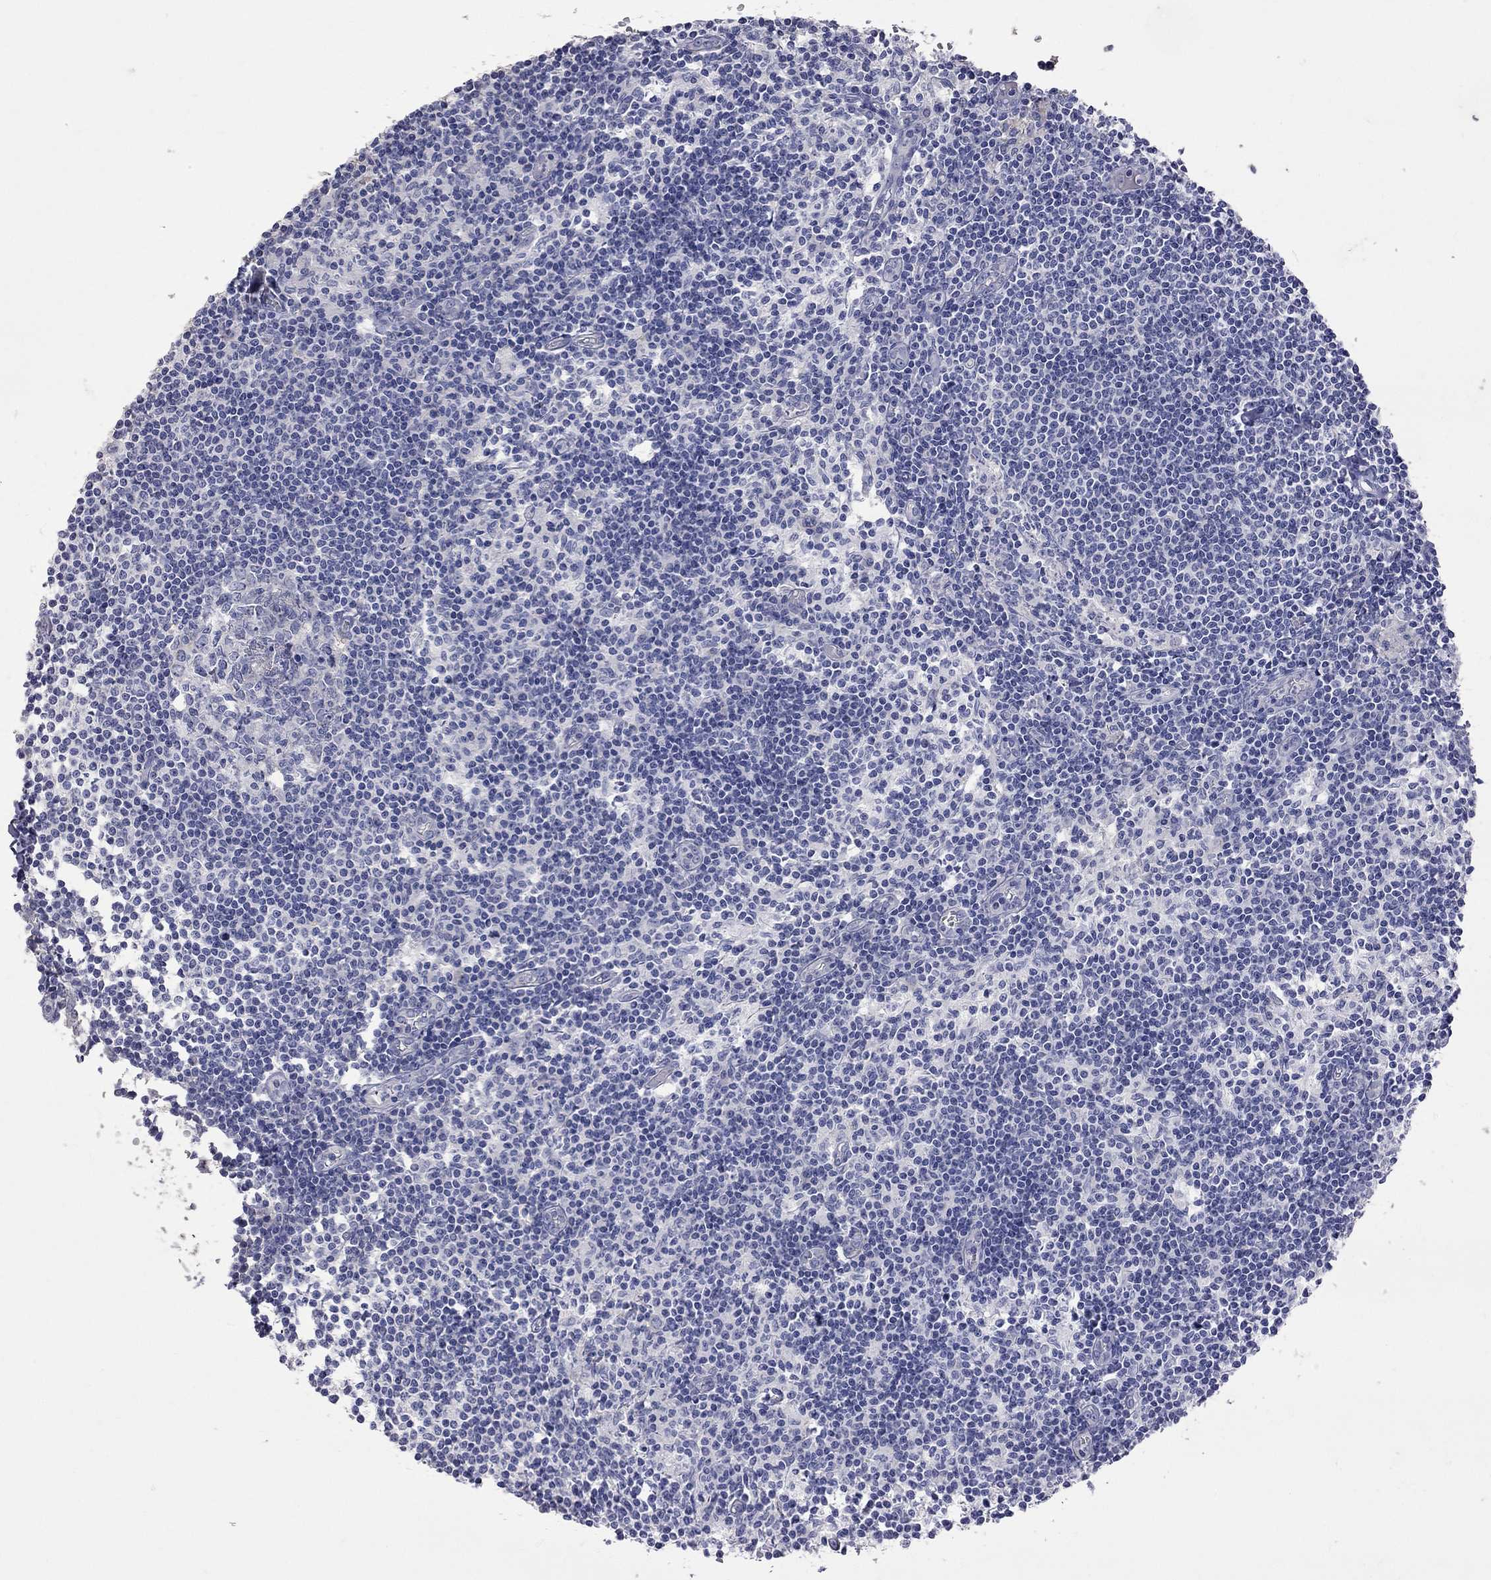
{"staining": {"intensity": "negative", "quantity": "none", "location": "none"}, "tissue": "lymph node", "cell_type": "Germinal center cells", "image_type": "normal", "snomed": [{"axis": "morphology", "description": "Normal tissue, NOS"}, {"axis": "topography", "description": "Lymph node"}], "caption": "There is no significant positivity in germinal center cells of lymph node. (Stains: DAB (3,3'-diaminobenzidine) immunohistochemistry with hematoxylin counter stain, Microscopy: brightfield microscopy at high magnification).", "gene": "CKAP2", "patient": {"sex": "male", "age": 59}}